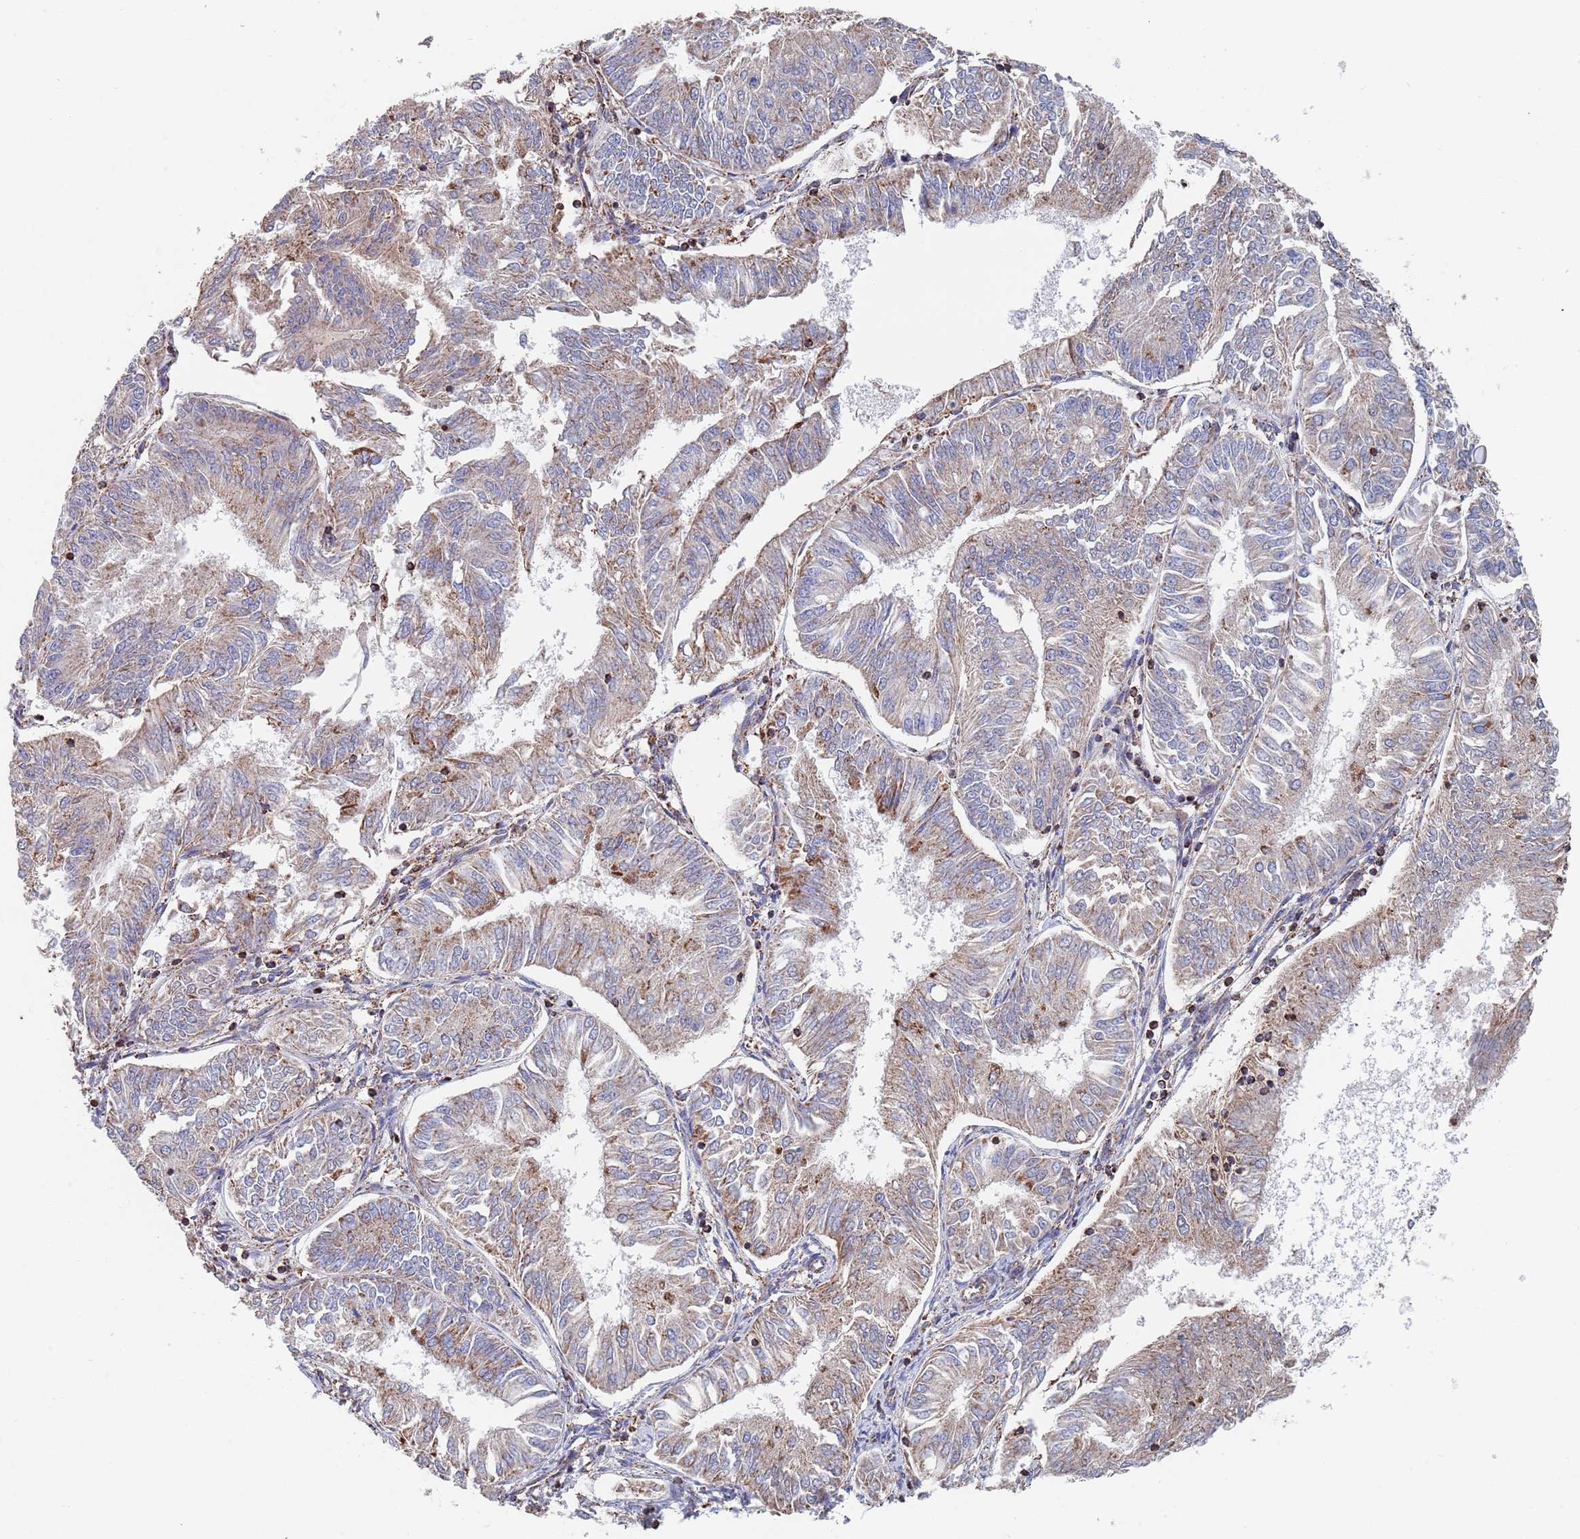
{"staining": {"intensity": "moderate", "quantity": "25%-75%", "location": "cytoplasmic/membranous"}, "tissue": "endometrial cancer", "cell_type": "Tumor cells", "image_type": "cancer", "snomed": [{"axis": "morphology", "description": "Adenocarcinoma, NOS"}, {"axis": "topography", "description": "Endometrium"}], "caption": "An immunohistochemistry (IHC) micrograph of neoplastic tissue is shown. Protein staining in brown shows moderate cytoplasmic/membranous positivity in endometrial cancer within tumor cells.", "gene": "PGP", "patient": {"sex": "female", "age": 58}}